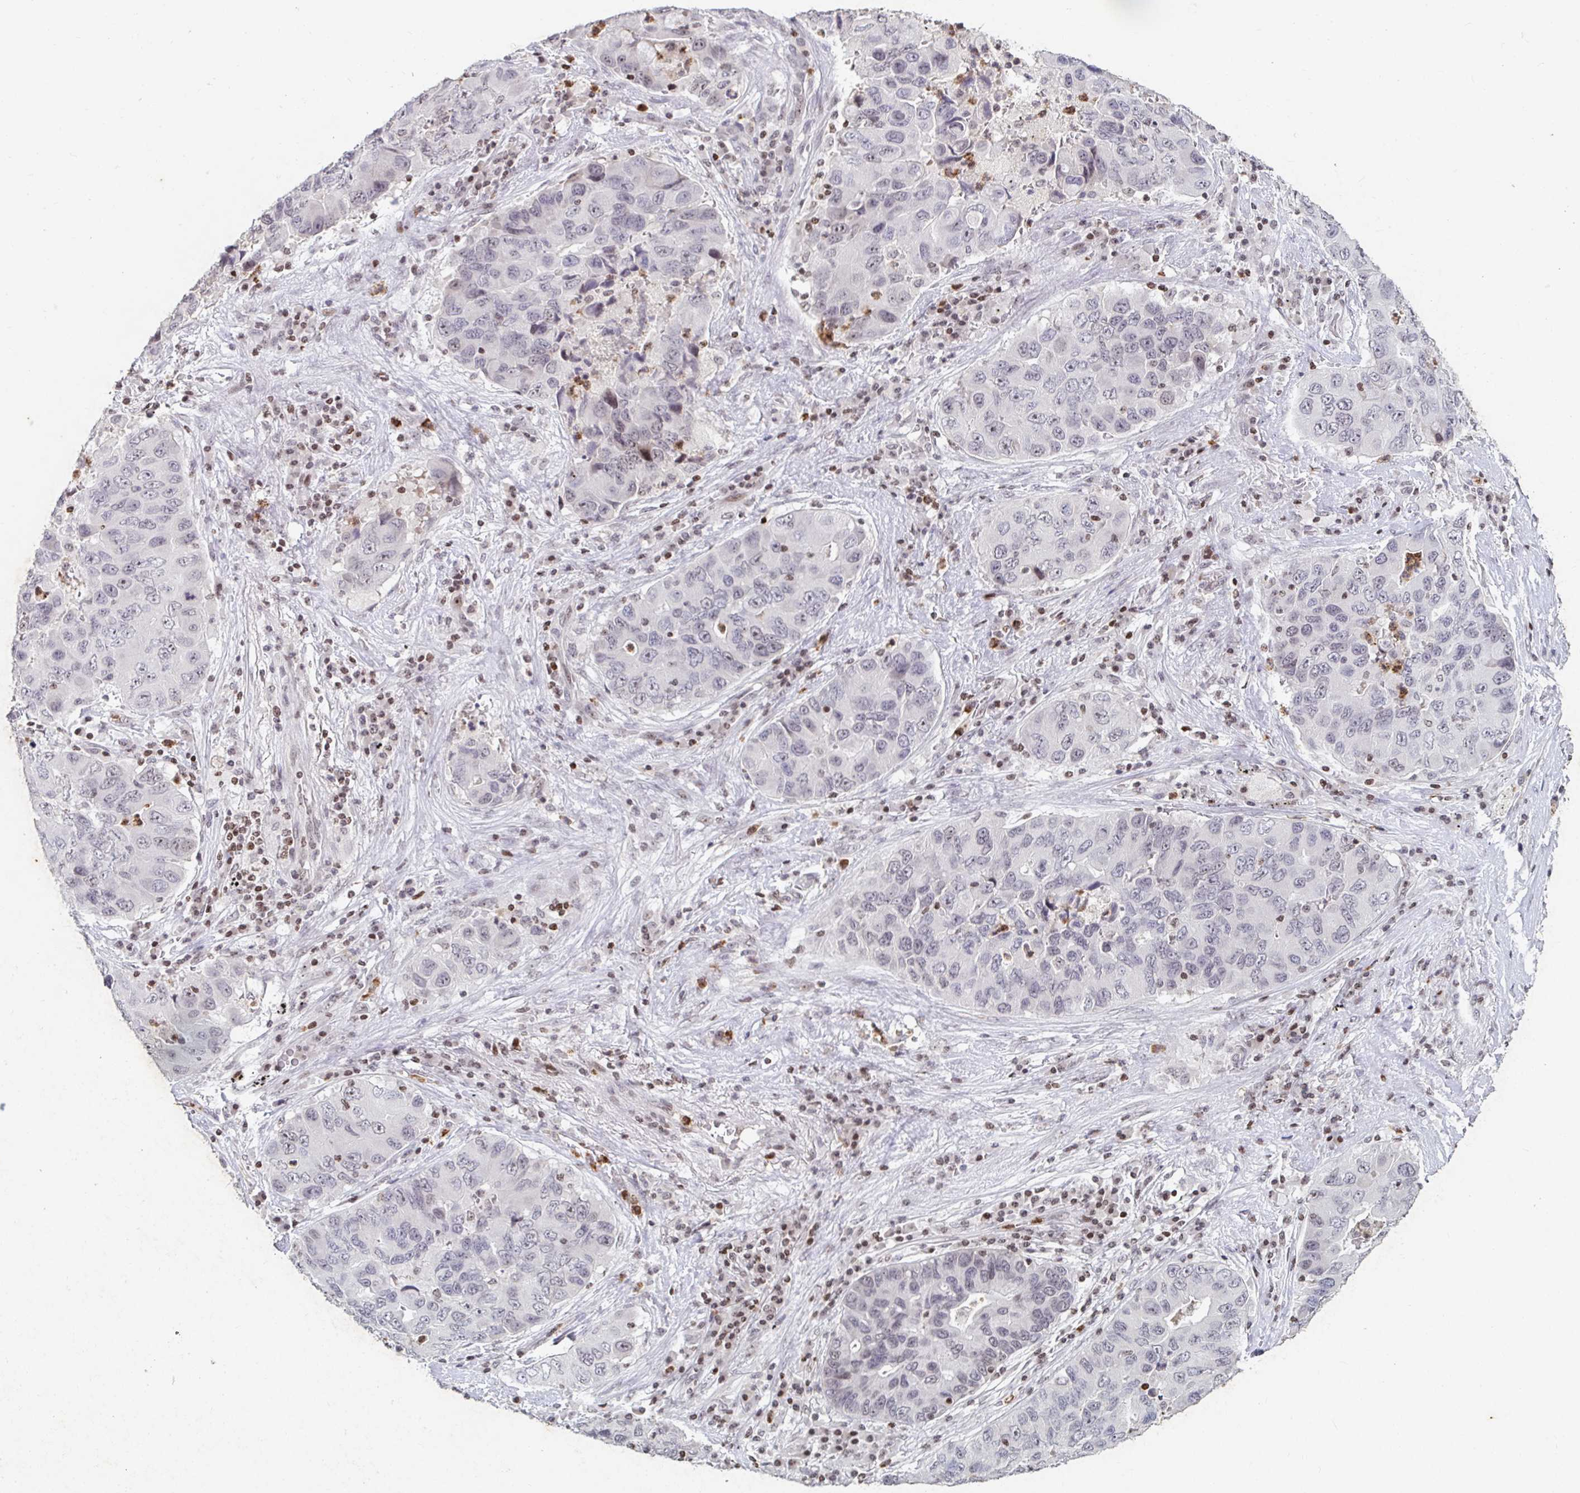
{"staining": {"intensity": "negative", "quantity": "none", "location": "none"}, "tissue": "lung cancer", "cell_type": "Tumor cells", "image_type": "cancer", "snomed": [{"axis": "morphology", "description": "Adenocarcinoma, NOS"}, {"axis": "morphology", "description": "Adenocarcinoma, metastatic, NOS"}, {"axis": "topography", "description": "Lymph node"}, {"axis": "topography", "description": "Lung"}], "caption": "Human lung cancer (adenocarcinoma) stained for a protein using immunohistochemistry (IHC) demonstrates no expression in tumor cells.", "gene": "C19orf53", "patient": {"sex": "female", "age": 54}}